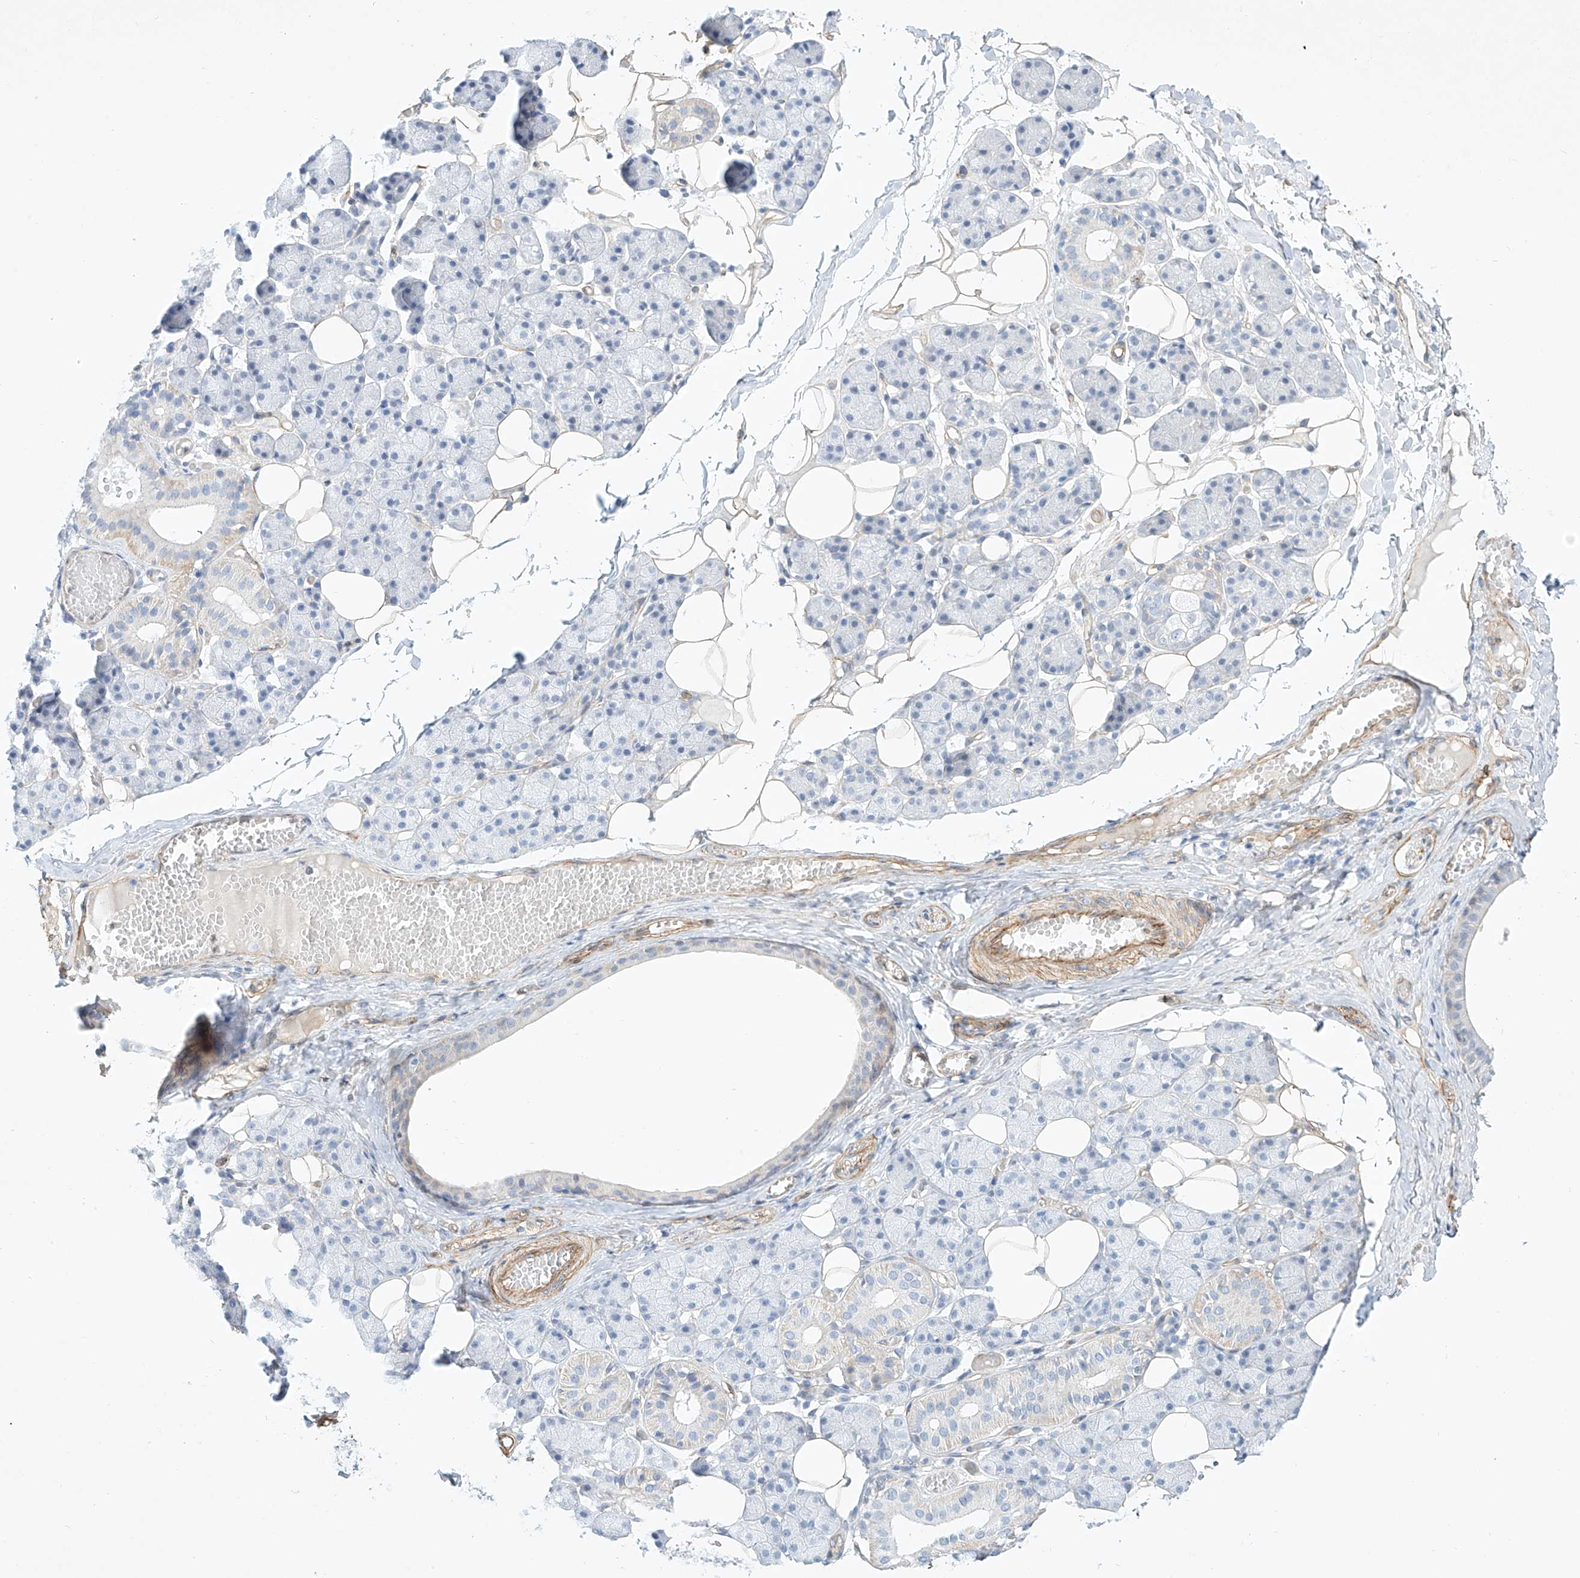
{"staining": {"intensity": "negative", "quantity": "none", "location": "none"}, "tissue": "salivary gland", "cell_type": "Glandular cells", "image_type": "normal", "snomed": [{"axis": "morphology", "description": "Normal tissue, NOS"}, {"axis": "topography", "description": "Salivary gland"}], "caption": "This histopathology image is of benign salivary gland stained with IHC to label a protein in brown with the nuclei are counter-stained blue. There is no staining in glandular cells.", "gene": "REEP2", "patient": {"sex": "female", "age": 33}}